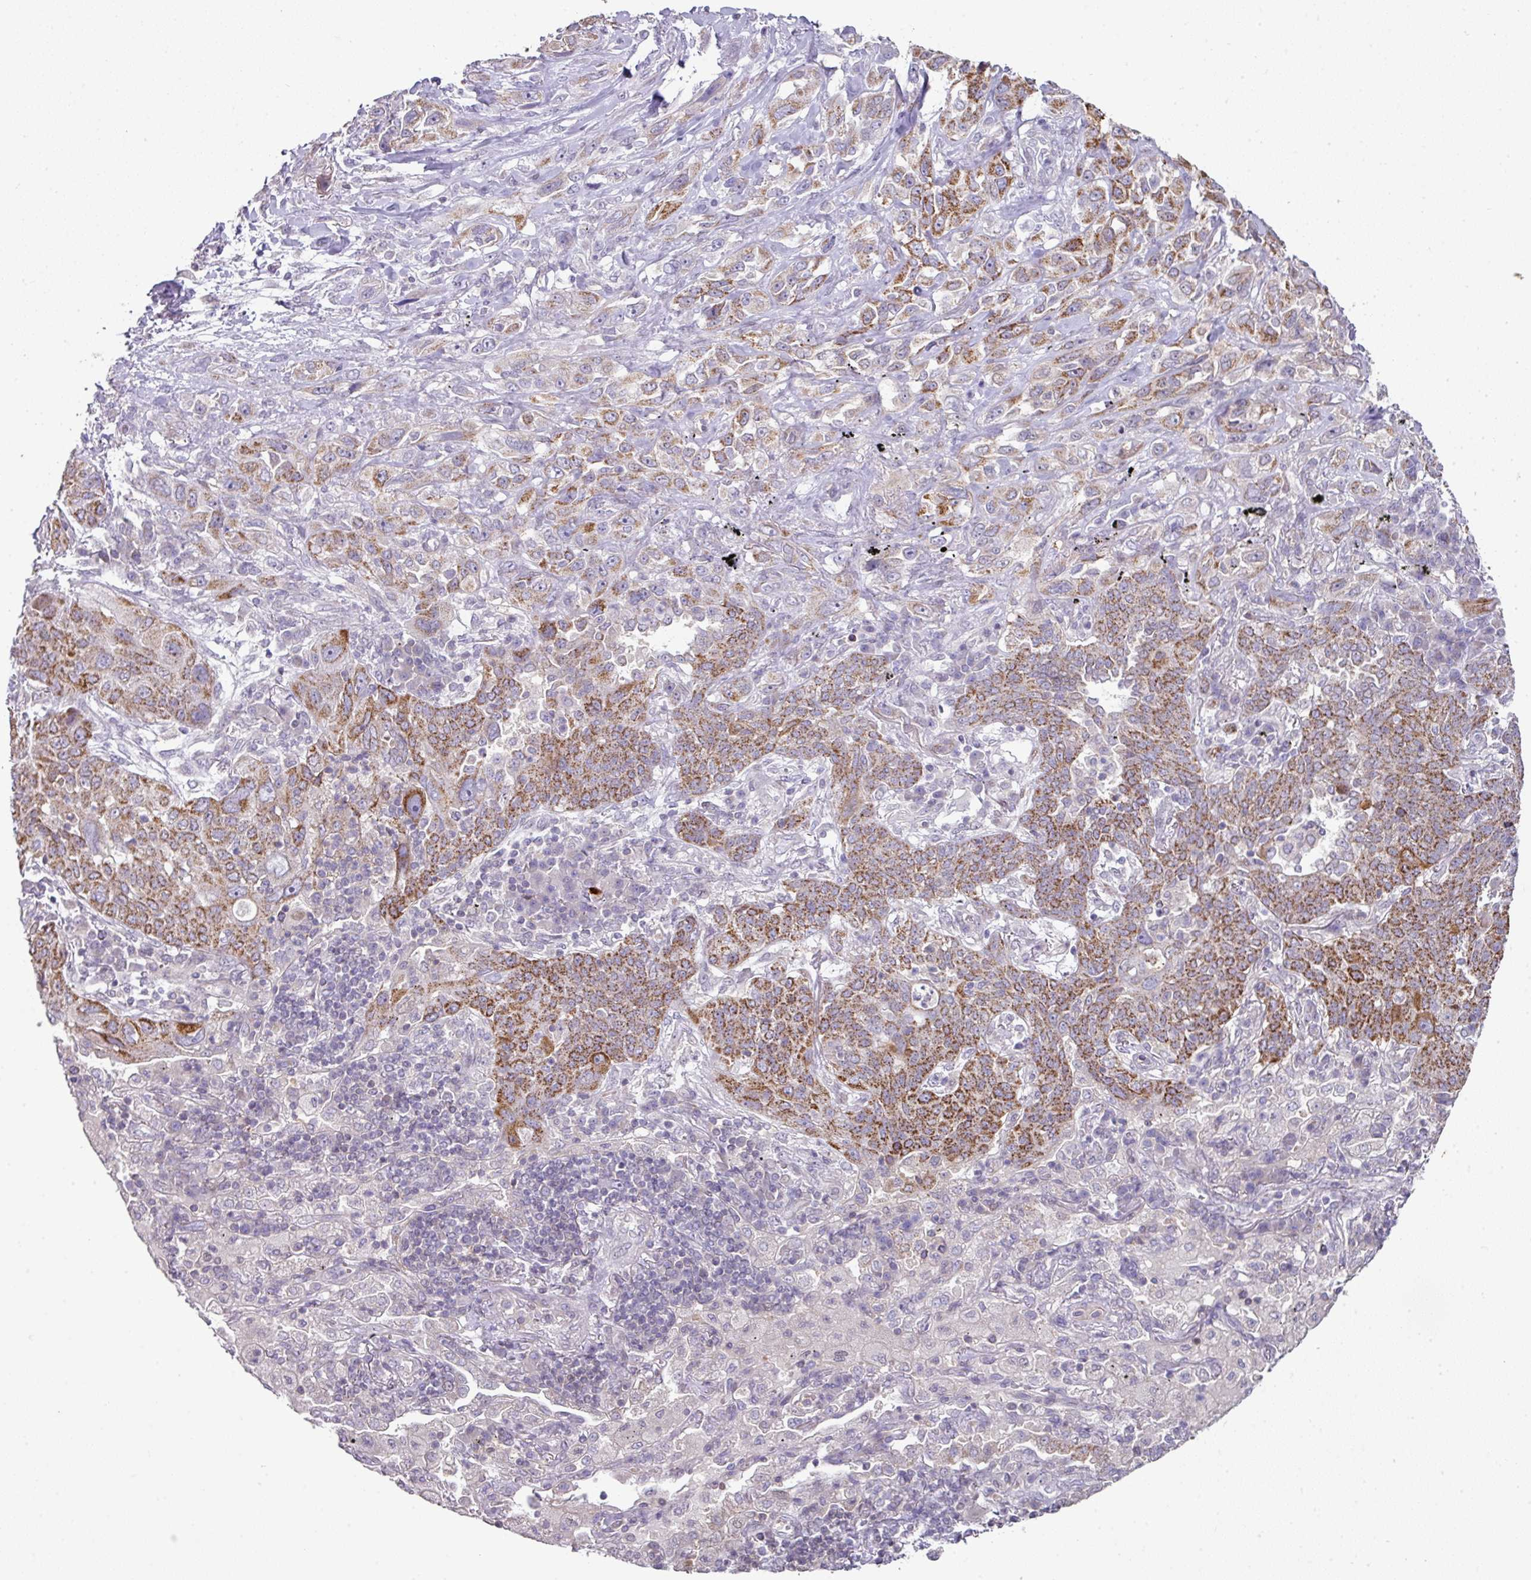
{"staining": {"intensity": "moderate", "quantity": ">75%", "location": "cytoplasmic/membranous"}, "tissue": "lung cancer", "cell_type": "Tumor cells", "image_type": "cancer", "snomed": [{"axis": "morphology", "description": "Squamous cell carcinoma, NOS"}, {"axis": "topography", "description": "Lung"}], "caption": "IHC of lung cancer (squamous cell carcinoma) displays medium levels of moderate cytoplasmic/membranous expression in approximately >75% of tumor cells.", "gene": "ANKRD18A", "patient": {"sex": "female", "age": 70}}